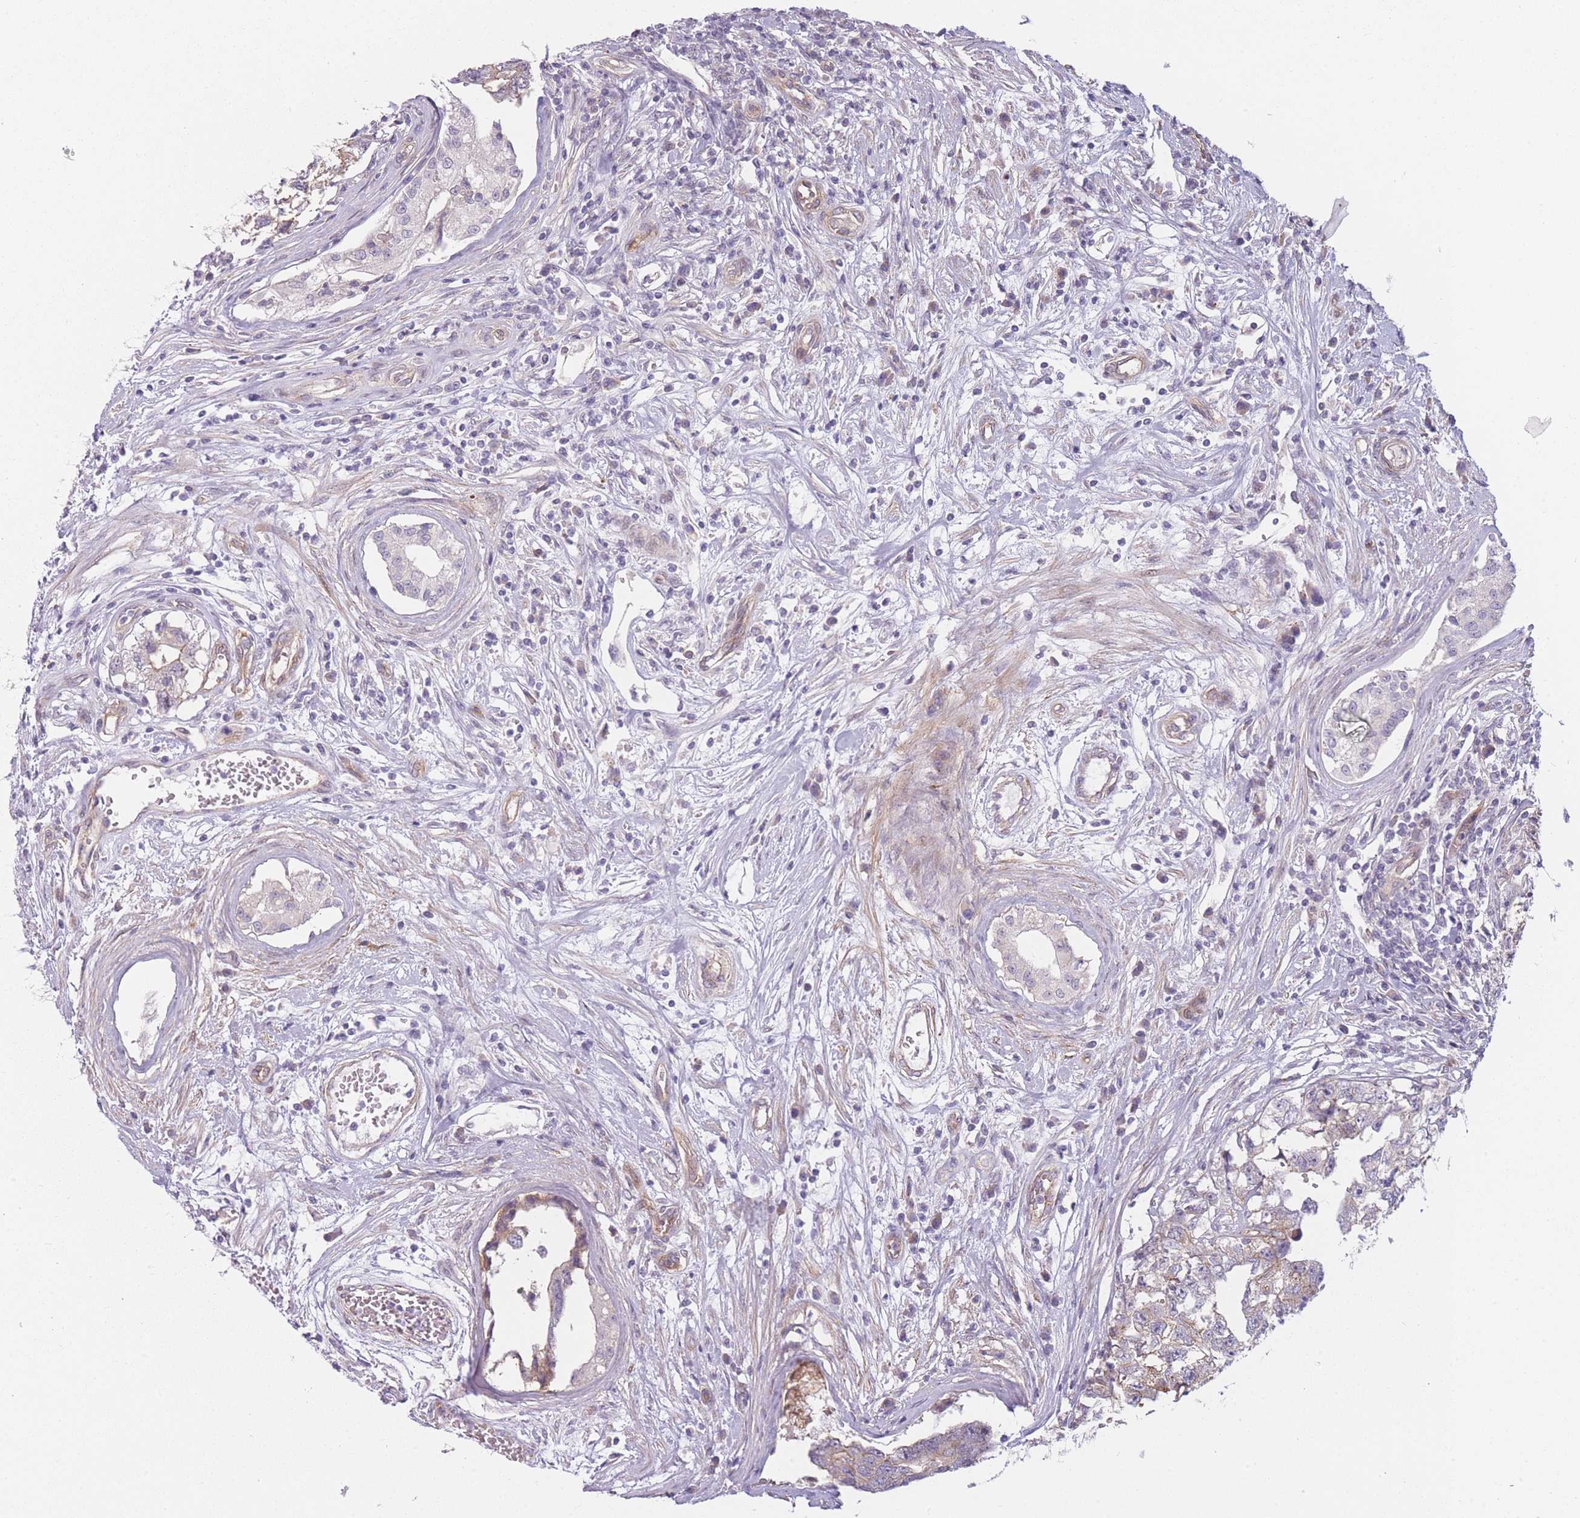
{"staining": {"intensity": "moderate", "quantity": "<25%", "location": "cytoplasmic/membranous"}, "tissue": "testis cancer", "cell_type": "Tumor cells", "image_type": "cancer", "snomed": [{"axis": "morphology", "description": "Carcinoma, Embryonal, NOS"}, {"axis": "topography", "description": "Testis"}], "caption": "Immunohistochemistry (DAB (3,3'-diaminobenzidine)) staining of testis embryonal carcinoma shows moderate cytoplasmic/membranous protein staining in about <25% of tumor cells.", "gene": "SLC7A6", "patient": {"sex": "male", "age": 22}}